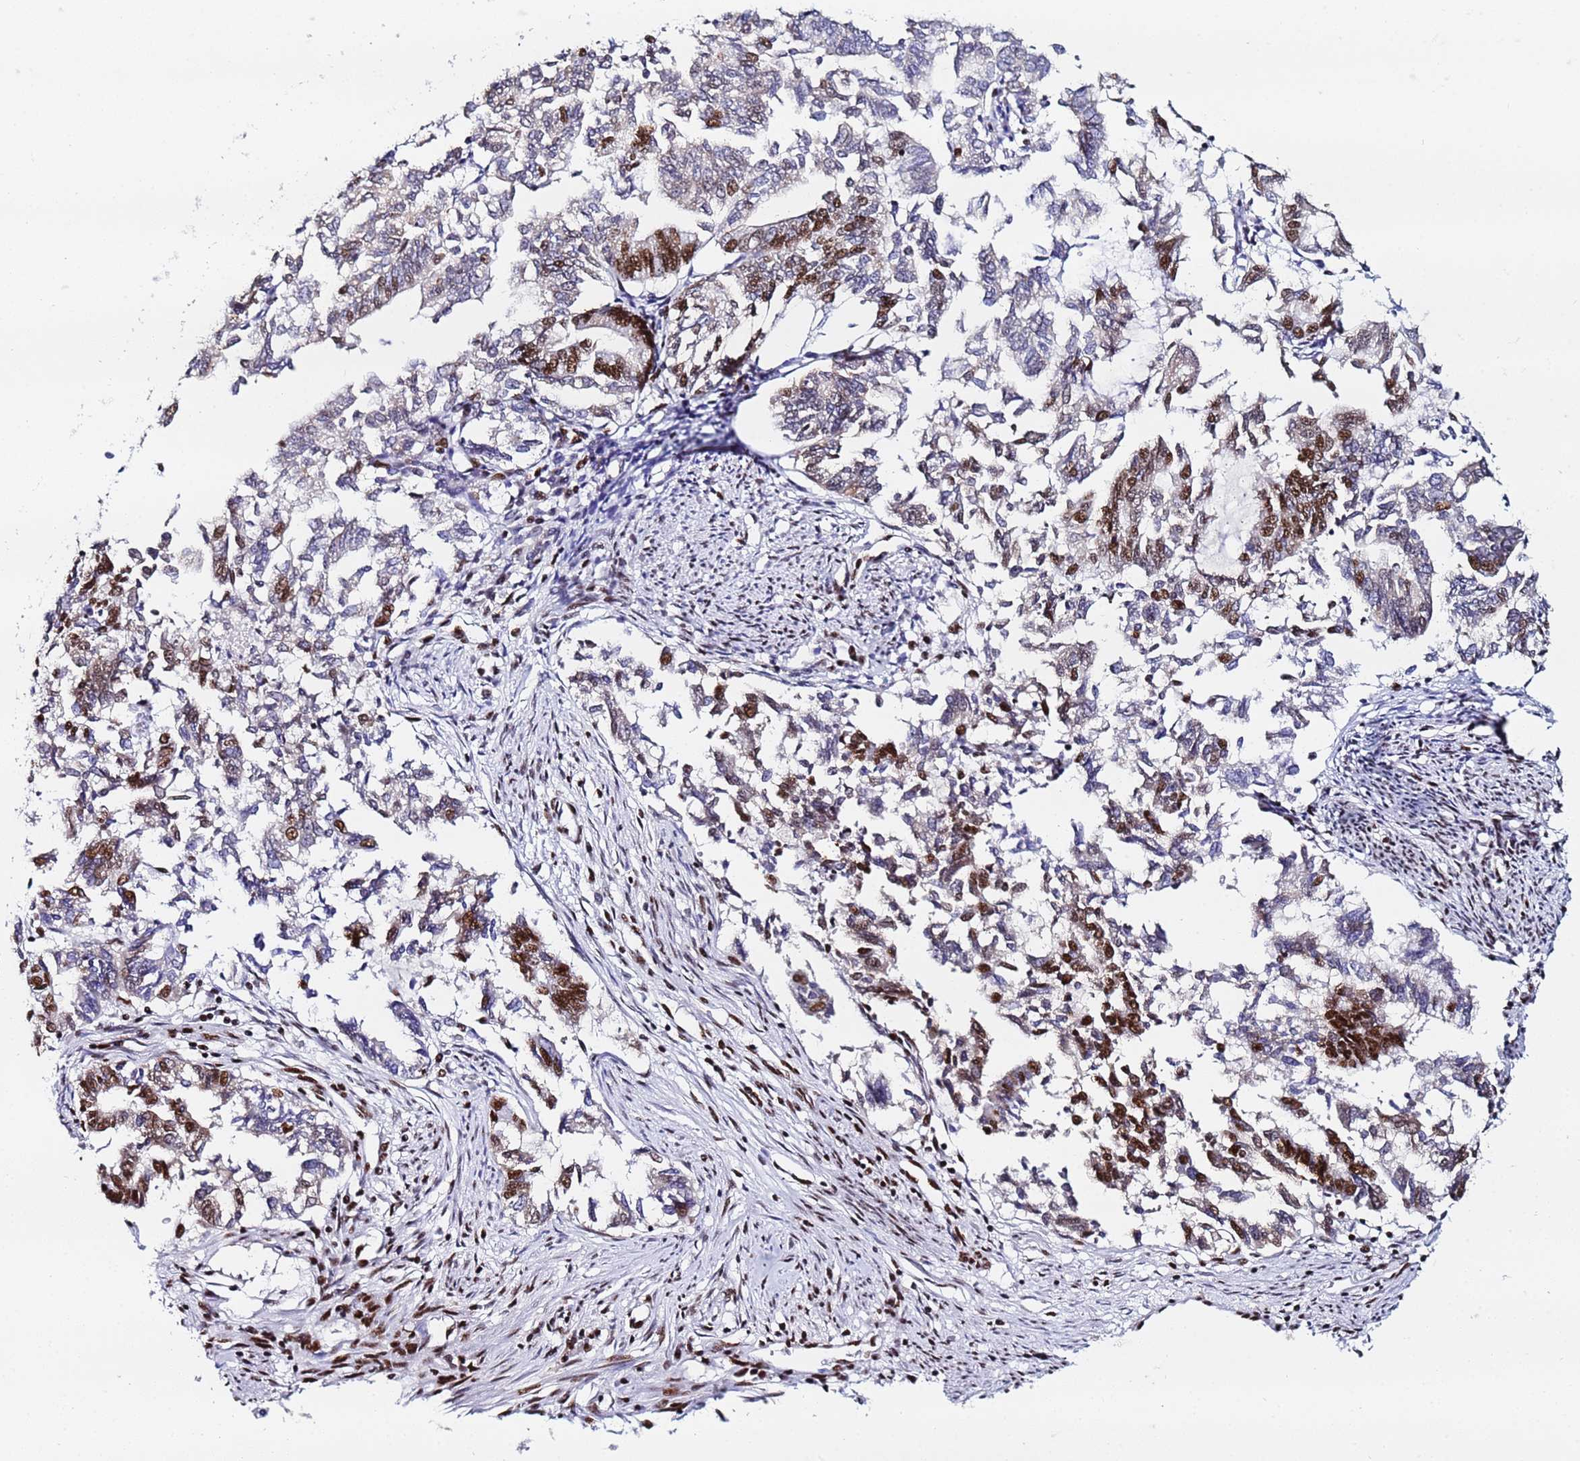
{"staining": {"intensity": "strong", "quantity": "<25%", "location": "nuclear"}, "tissue": "endometrial cancer", "cell_type": "Tumor cells", "image_type": "cancer", "snomed": [{"axis": "morphology", "description": "Adenocarcinoma, NOS"}, {"axis": "topography", "description": "Endometrium"}], "caption": "A high-resolution micrograph shows immunohistochemistry (IHC) staining of endometrial cancer (adenocarcinoma), which demonstrates strong nuclear staining in about <25% of tumor cells.", "gene": "SNRPA1", "patient": {"sex": "female", "age": 79}}